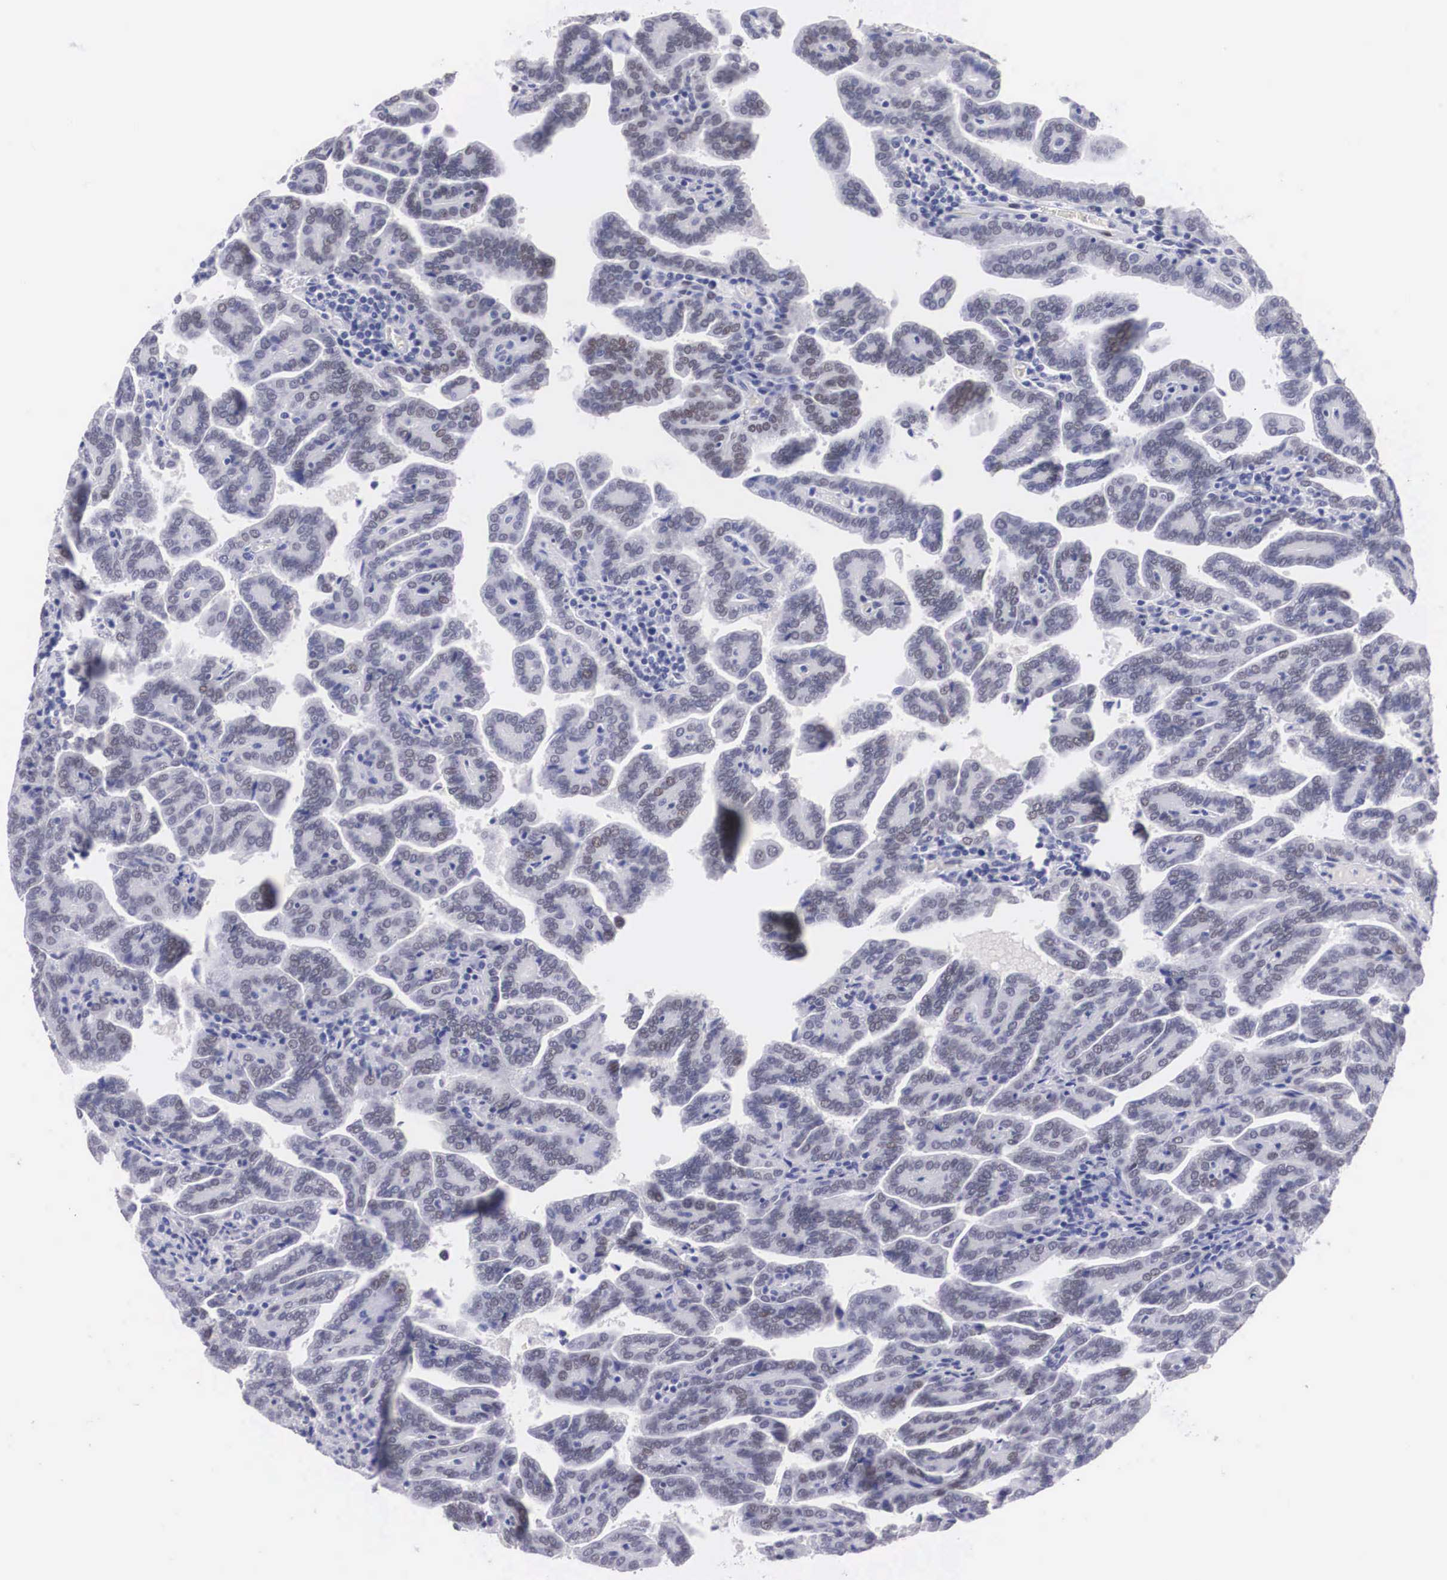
{"staining": {"intensity": "weak", "quantity": "<25%", "location": "nuclear"}, "tissue": "renal cancer", "cell_type": "Tumor cells", "image_type": "cancer", "snomed": [{"axis": "morphology", "description": "Adenocarcinoma, NOS"}, {"axis": "topography", "description": "Kidney"}], "caption": "There is no significant staining in tumor cells of renal adenocarcinoma.", "gene": "KHDRBS3", "patient": {"sex": "male", "age": 61}}